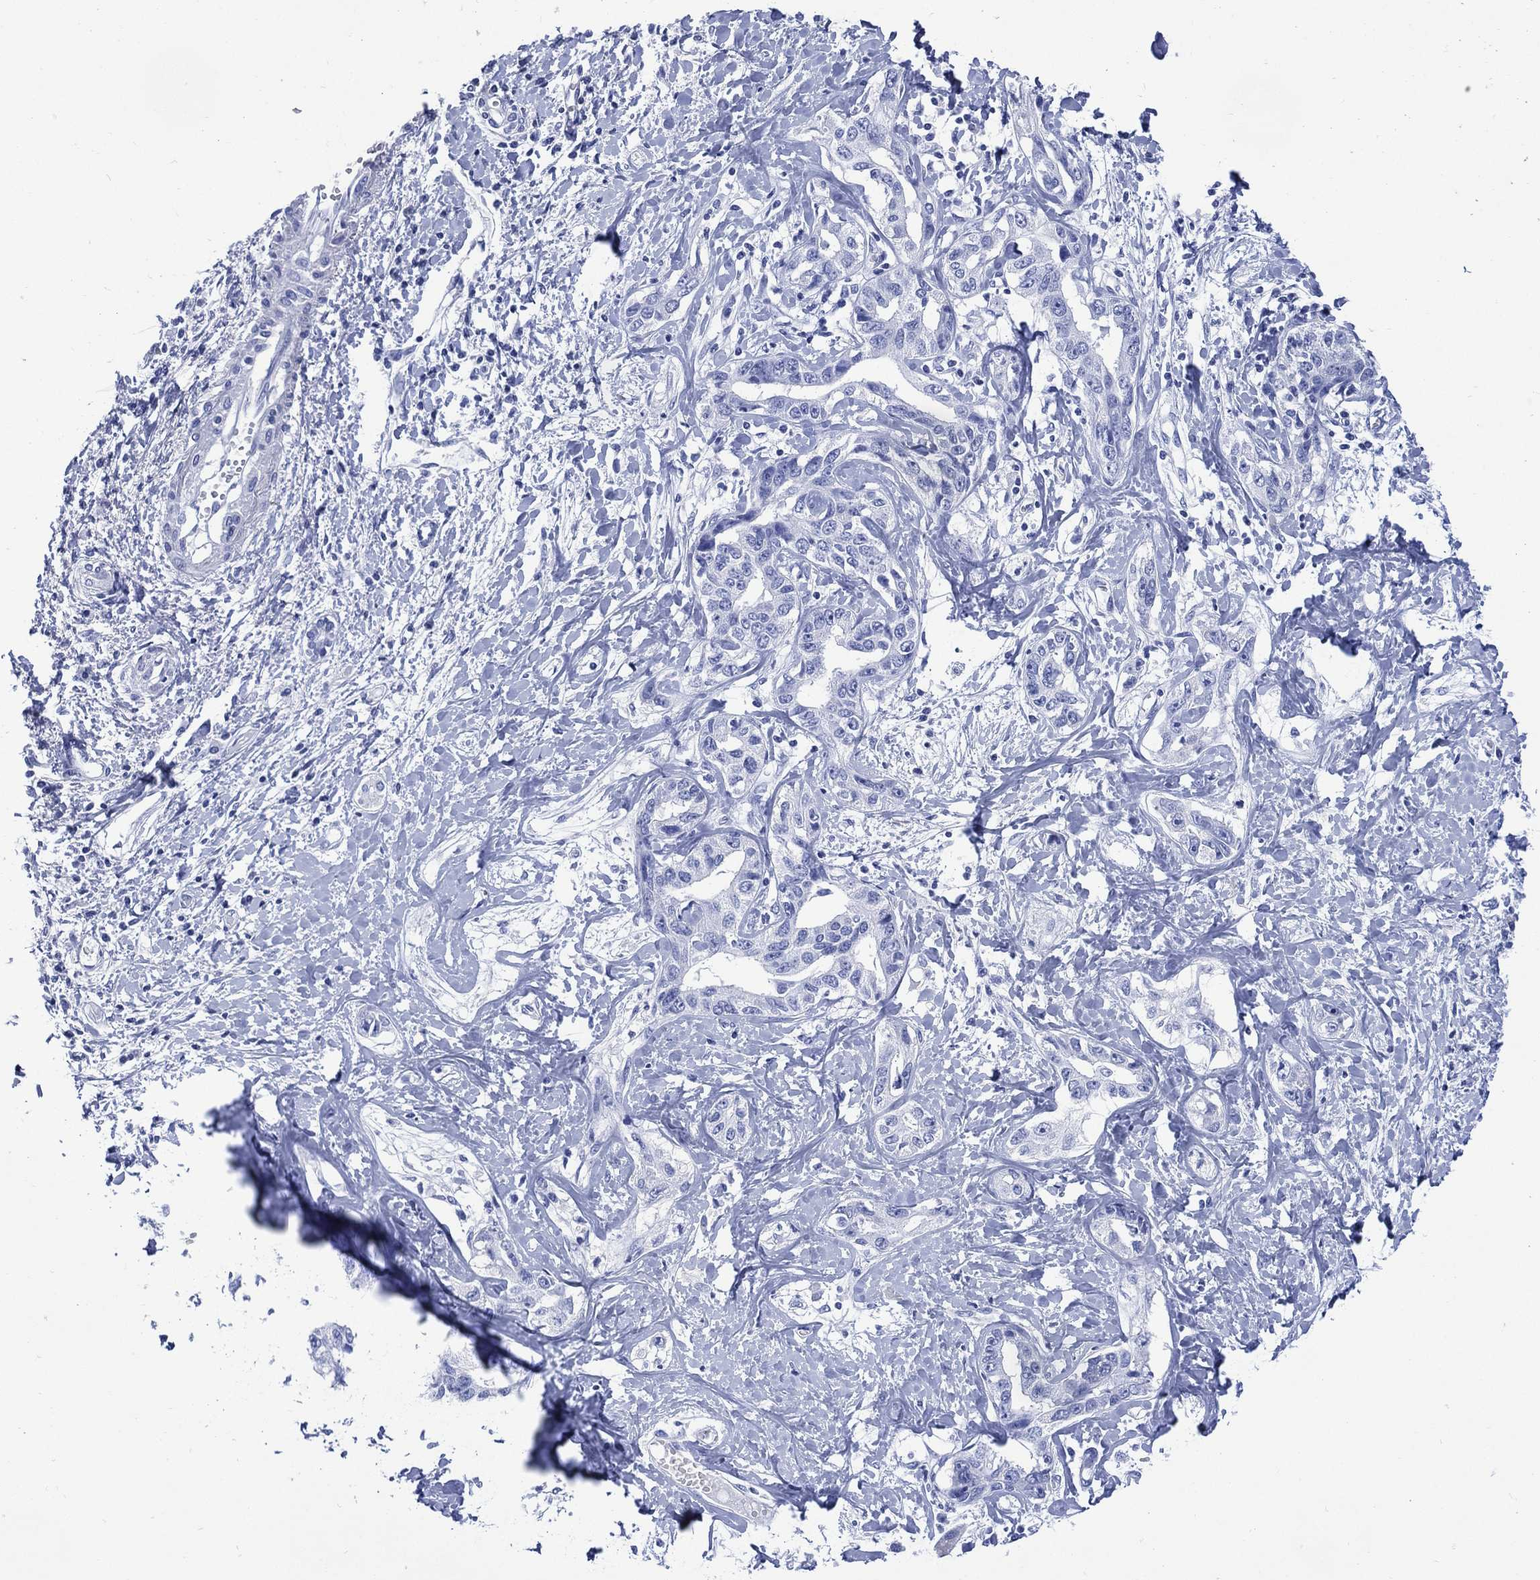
{"staining": {"intensity": "negative", "quantity": "none", "location": "none"}, "tissue": "liver cancer", "cell_type": "Tumor cells", "image_type": "cancer", "snomed": [{"axis": "morphology", "description": "Cholangiocarcinoma"}, {"axis": "topography", "description": "Liver"}], "caption": "Liver cancer was stained to show a protein in brown. There is no significant staining in tumor cells.", "gene": "SHCBP1L", "patient": {"sex": "male", "age": 59}}